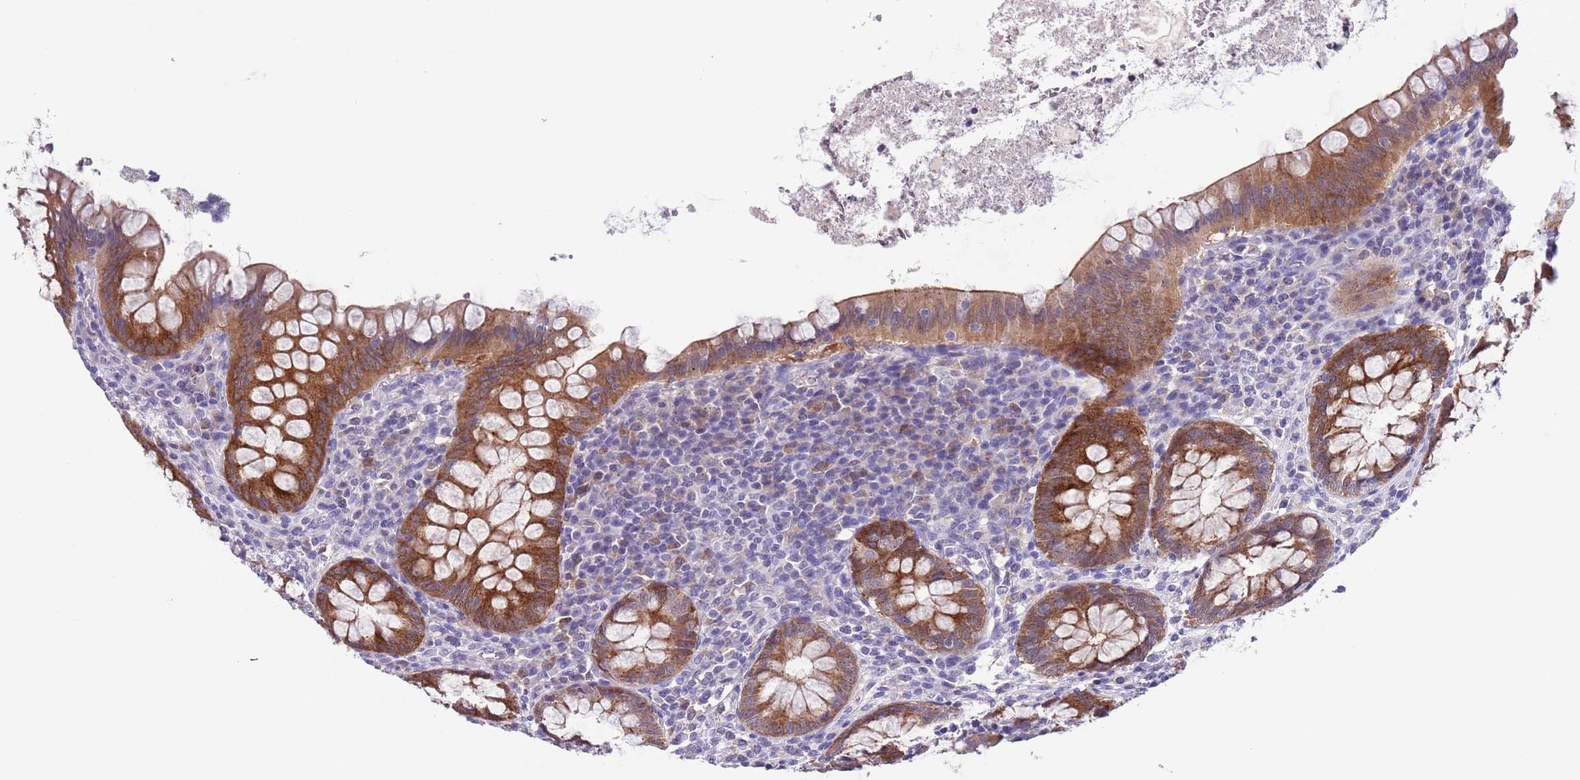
{"staining": {"intensity": "strong", "quantity": ">75%", "location": "cytoplasmic/membranous"}, "tissue": "appendix", "cell_type": "Glandular cells", "image_type": "normal", "snomed": [{"axis": "morphology", "description": "Normal tissue, NOS"}, {"axis": "topography", "description": "Appendix"}], "caption": "Appendix stained for a protein (brown) demonstrates strong cytoplasmic/membranous positive positivity in approximately >75% of glandular cells.", "gene": "PFKFB2", "patient": {"sex": "female", "age": 33}}